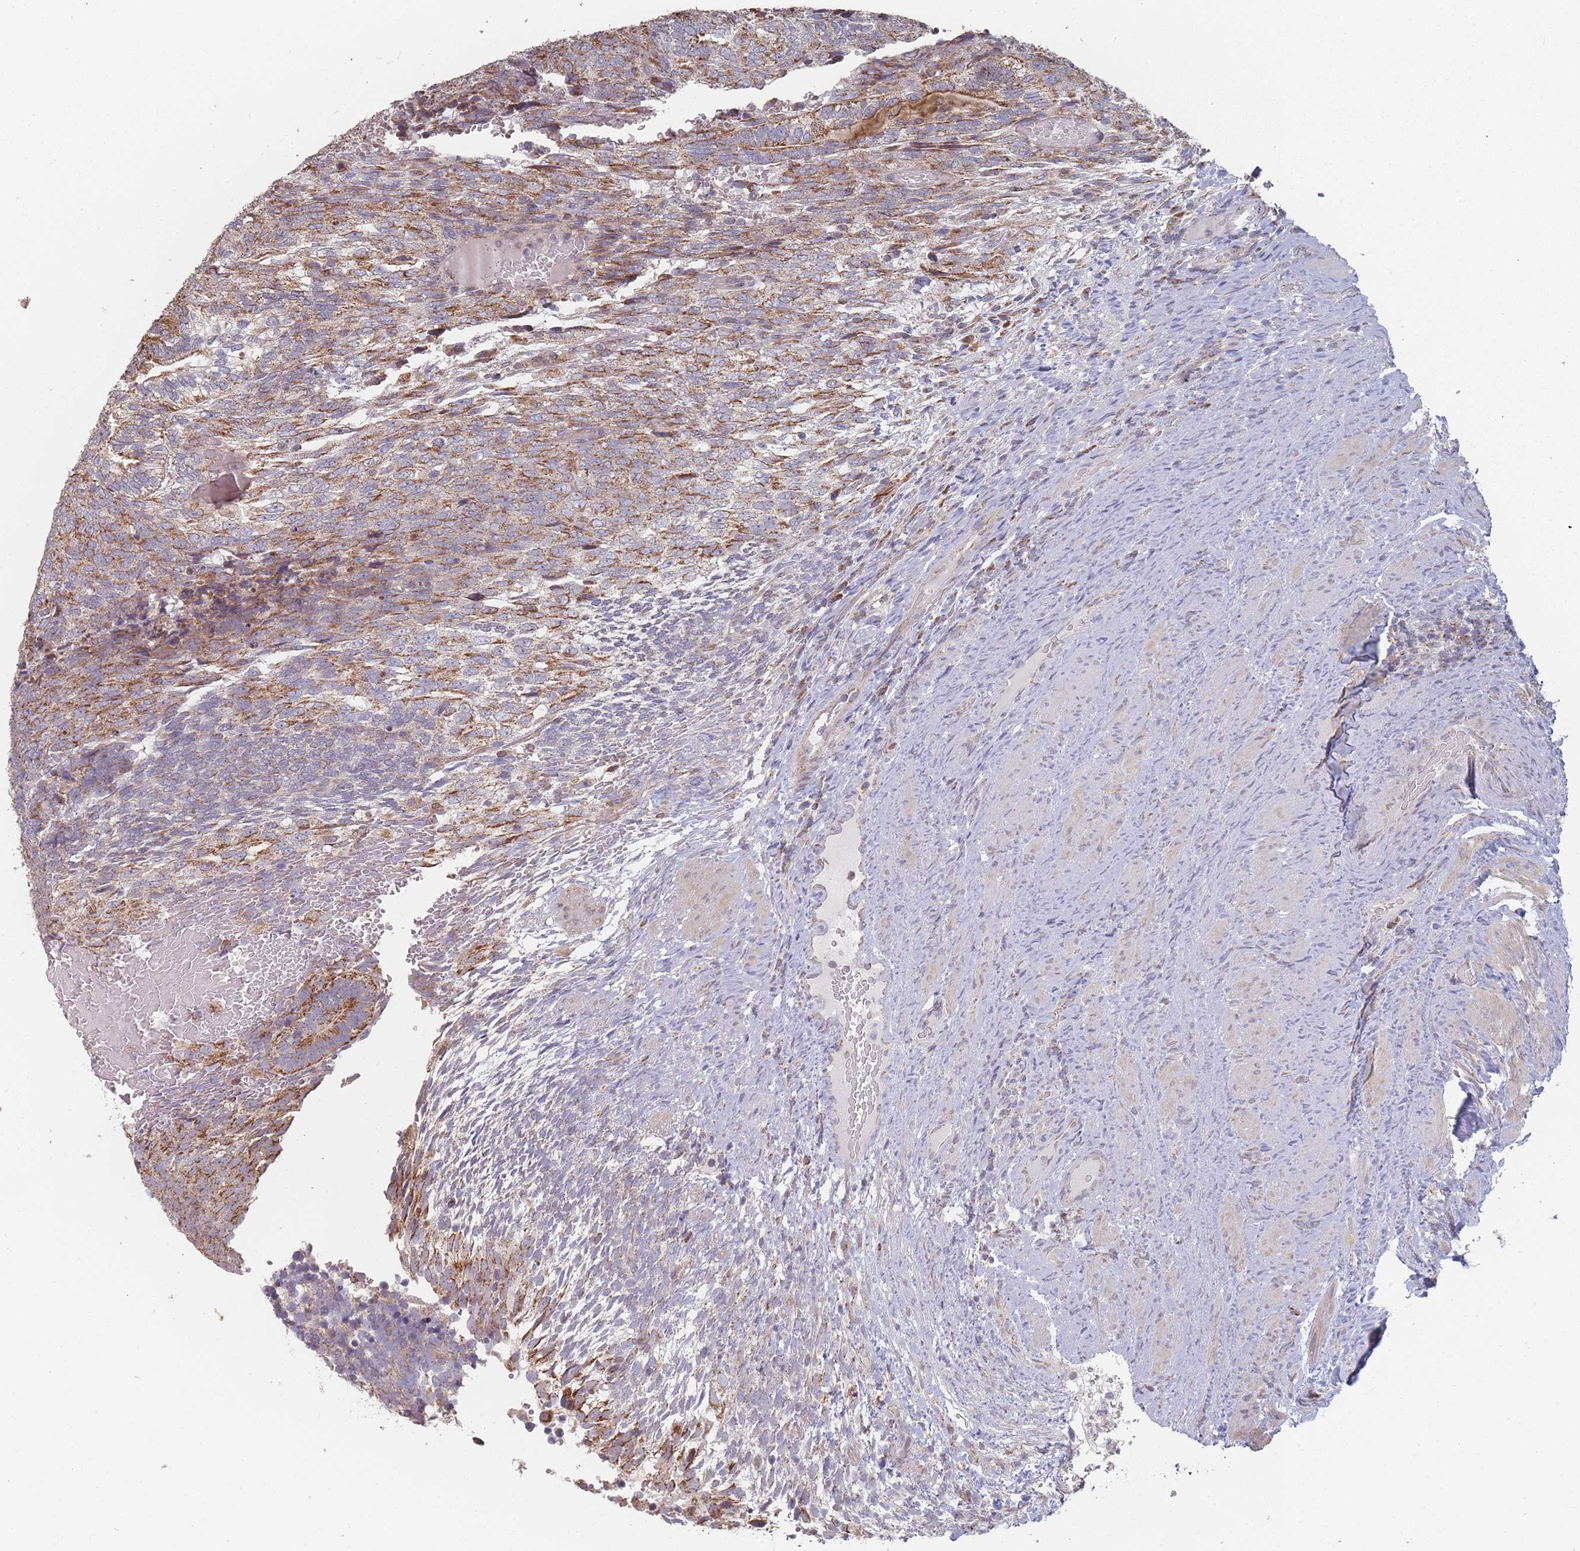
{"staining": {"intensity": "moderate", "quantity": ">75%", "location": "cytoplasmic/membranous"}, "tissue": "testis cancer", "cell_type": "Tumor cells", "image_type": "cancer", "snomed": [{"axis": "morphology", "description": "Carcinoma, Embryonal, NOS"}, {"axis": "topography", "description": "Testis"}], "caption": "The image exhibits immunohistochemical staining of testis cancer (embryonal carcinoma). There is moderate cytoplasmic/membranous positivity is identified in about >75% of tumor cells. The staining was performed using DAB to visualize the protein expression in brown, while the nuclei were stained in blue with hematoxylin (Magnification: 20x).", "gene": "PSMB3", "patient": {"sex": "male", "age": 23}}